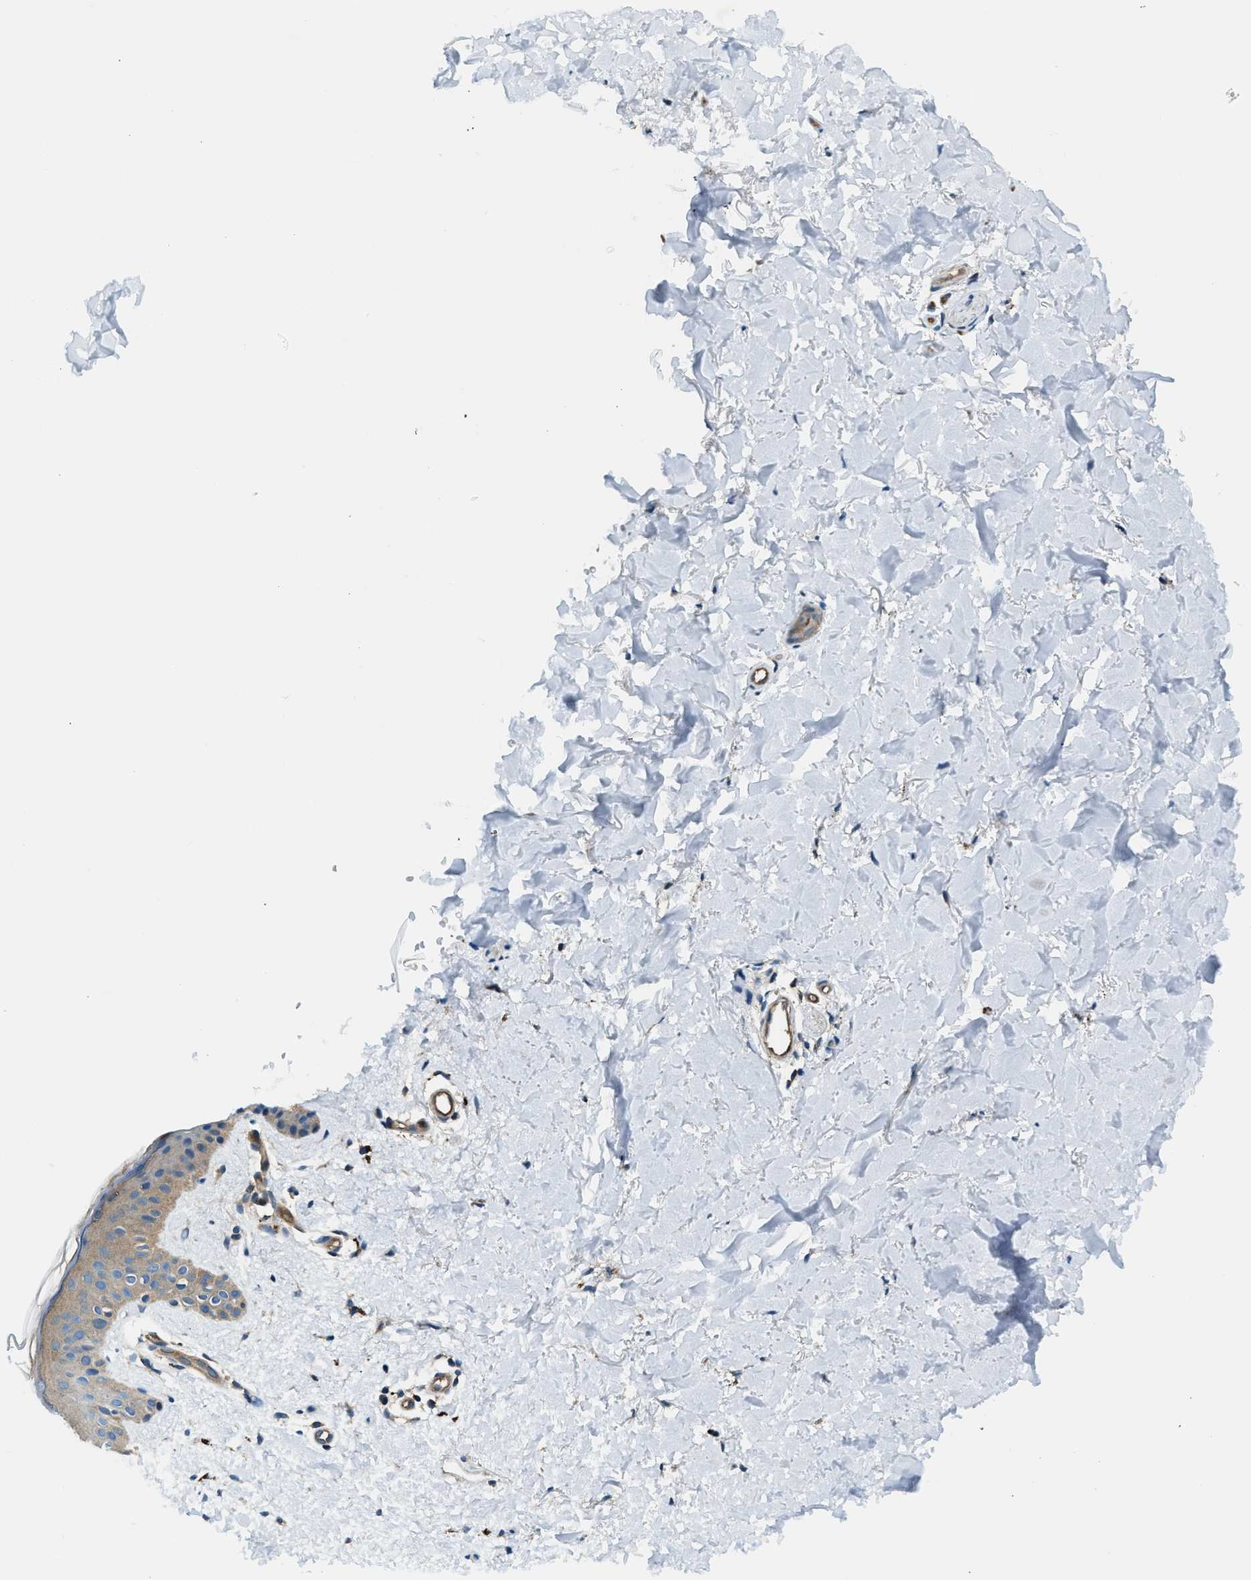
{"staining": {"intensity": "weak", "quantity": ">75%", "location": "cytoplasmic/membranous"}, "tissue": "skin", "cell_type": "Fibroblasts", "image_type": "normal", "snomed": [{"axis": "morphology", "description": "Normal tissue, NOS"}, {"axis": "topography", "description": "Skin"}], "caption": "Immunohistochemical staining of unremarkable skin reveals weak cytoplasmic/membranous protein positivity in about >75% of fibroblasts.", "gene": "SLC19A2", "patient": {"sex": "male", "age": 40}}